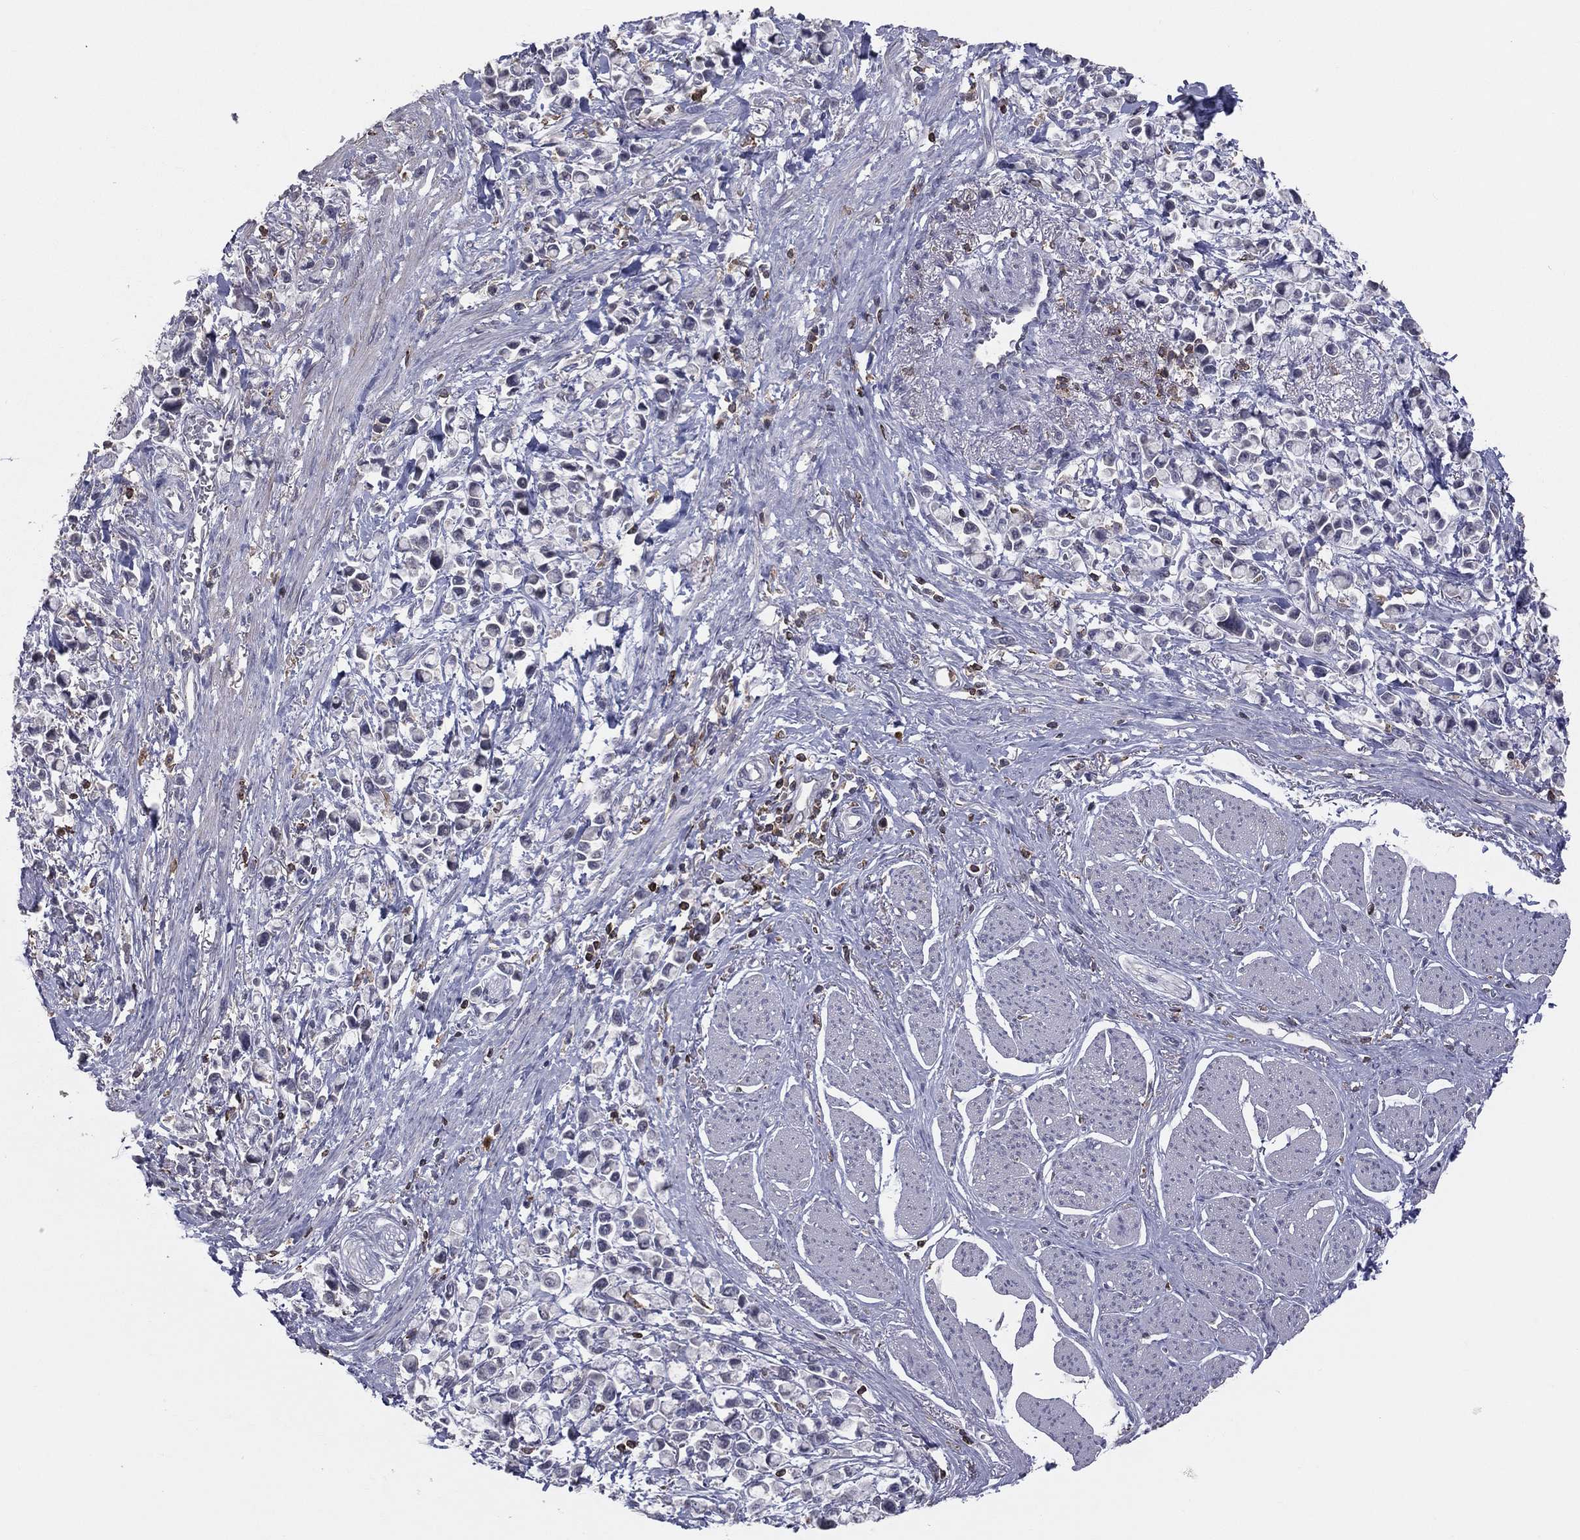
{"staining": {"intensity": "negative", "quantity": "none", "location": "none"}, "tissue": "stomach cancer", "cell_type": "Tumor cells", "image_type": "cancer", "snomed": [{"axis": "morphology", "description": "Adenocarcinoma, NOS"}, {"axis": "topography", "description": "Stomach"}], "caption": "Tumor cells are negative for brown protein staining in stomach cancer (adenocarcinoma). (DAB immunohistochemistry (IHC) with hematoxylin counter stain).", "gene": "PSTPIP1", "patient": {"sex": "female", "age": 81}}